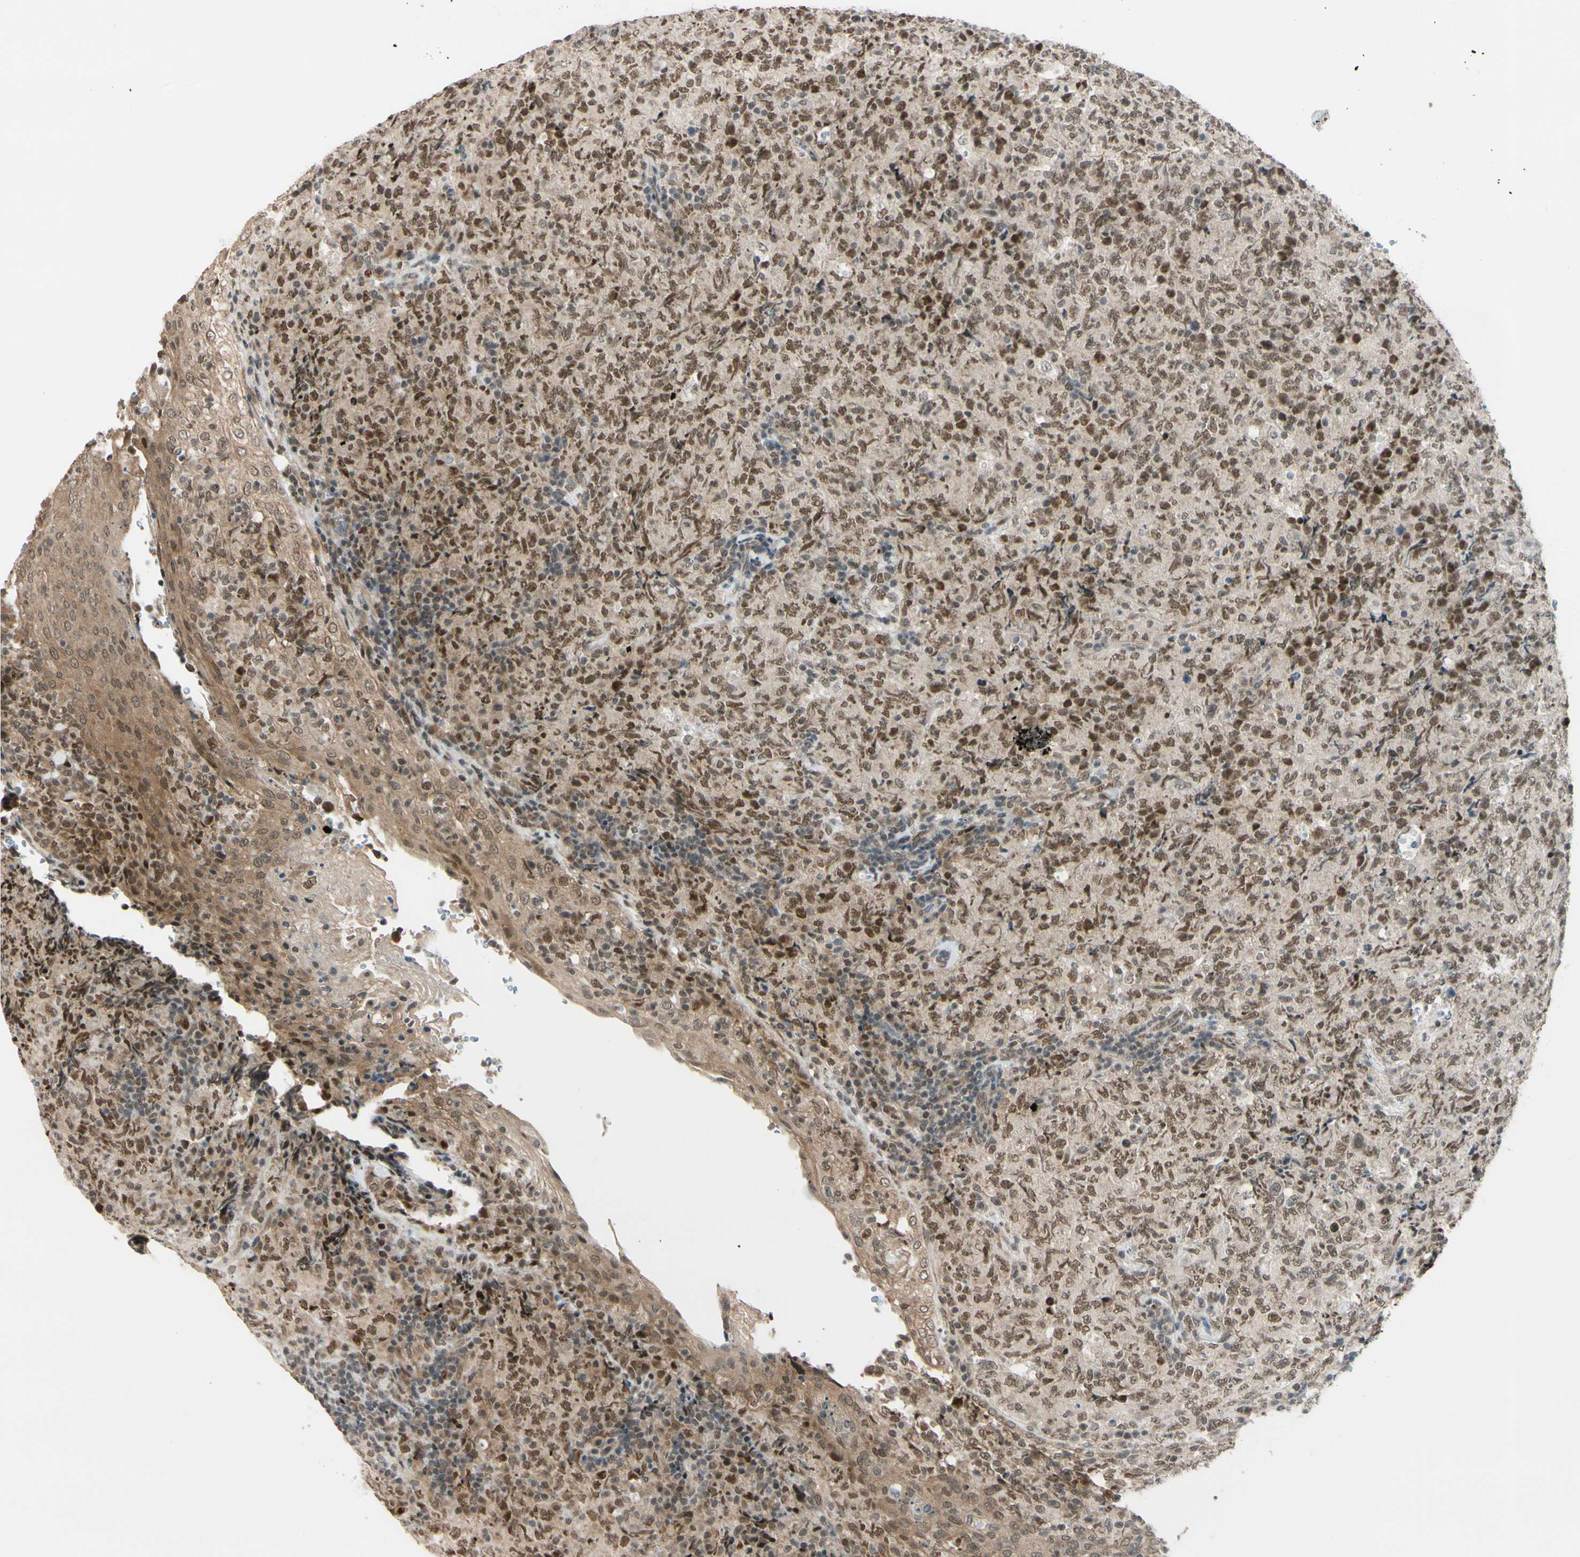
{"staining": {"intensity": "moderate", "quantity": "25%-75%", "location": "cytoplasmic/membranous,nuclear"}, "tissue": "lymphoma", "cell_type": "Tumor cells", "image_type": "cancer", "snomed": [{"axis": "morphology", "description": "Malignant lymphoma, non-Hodgkin's type, High grade"}, {"axis": "topography", "description": "Tonsil"}], "caption": "Human lymphoma stained with a protein marker demonstrates moderate staining in tumor cells.", "gene": "BRMS1", "patient": {"sex": "female", "age": 36}}